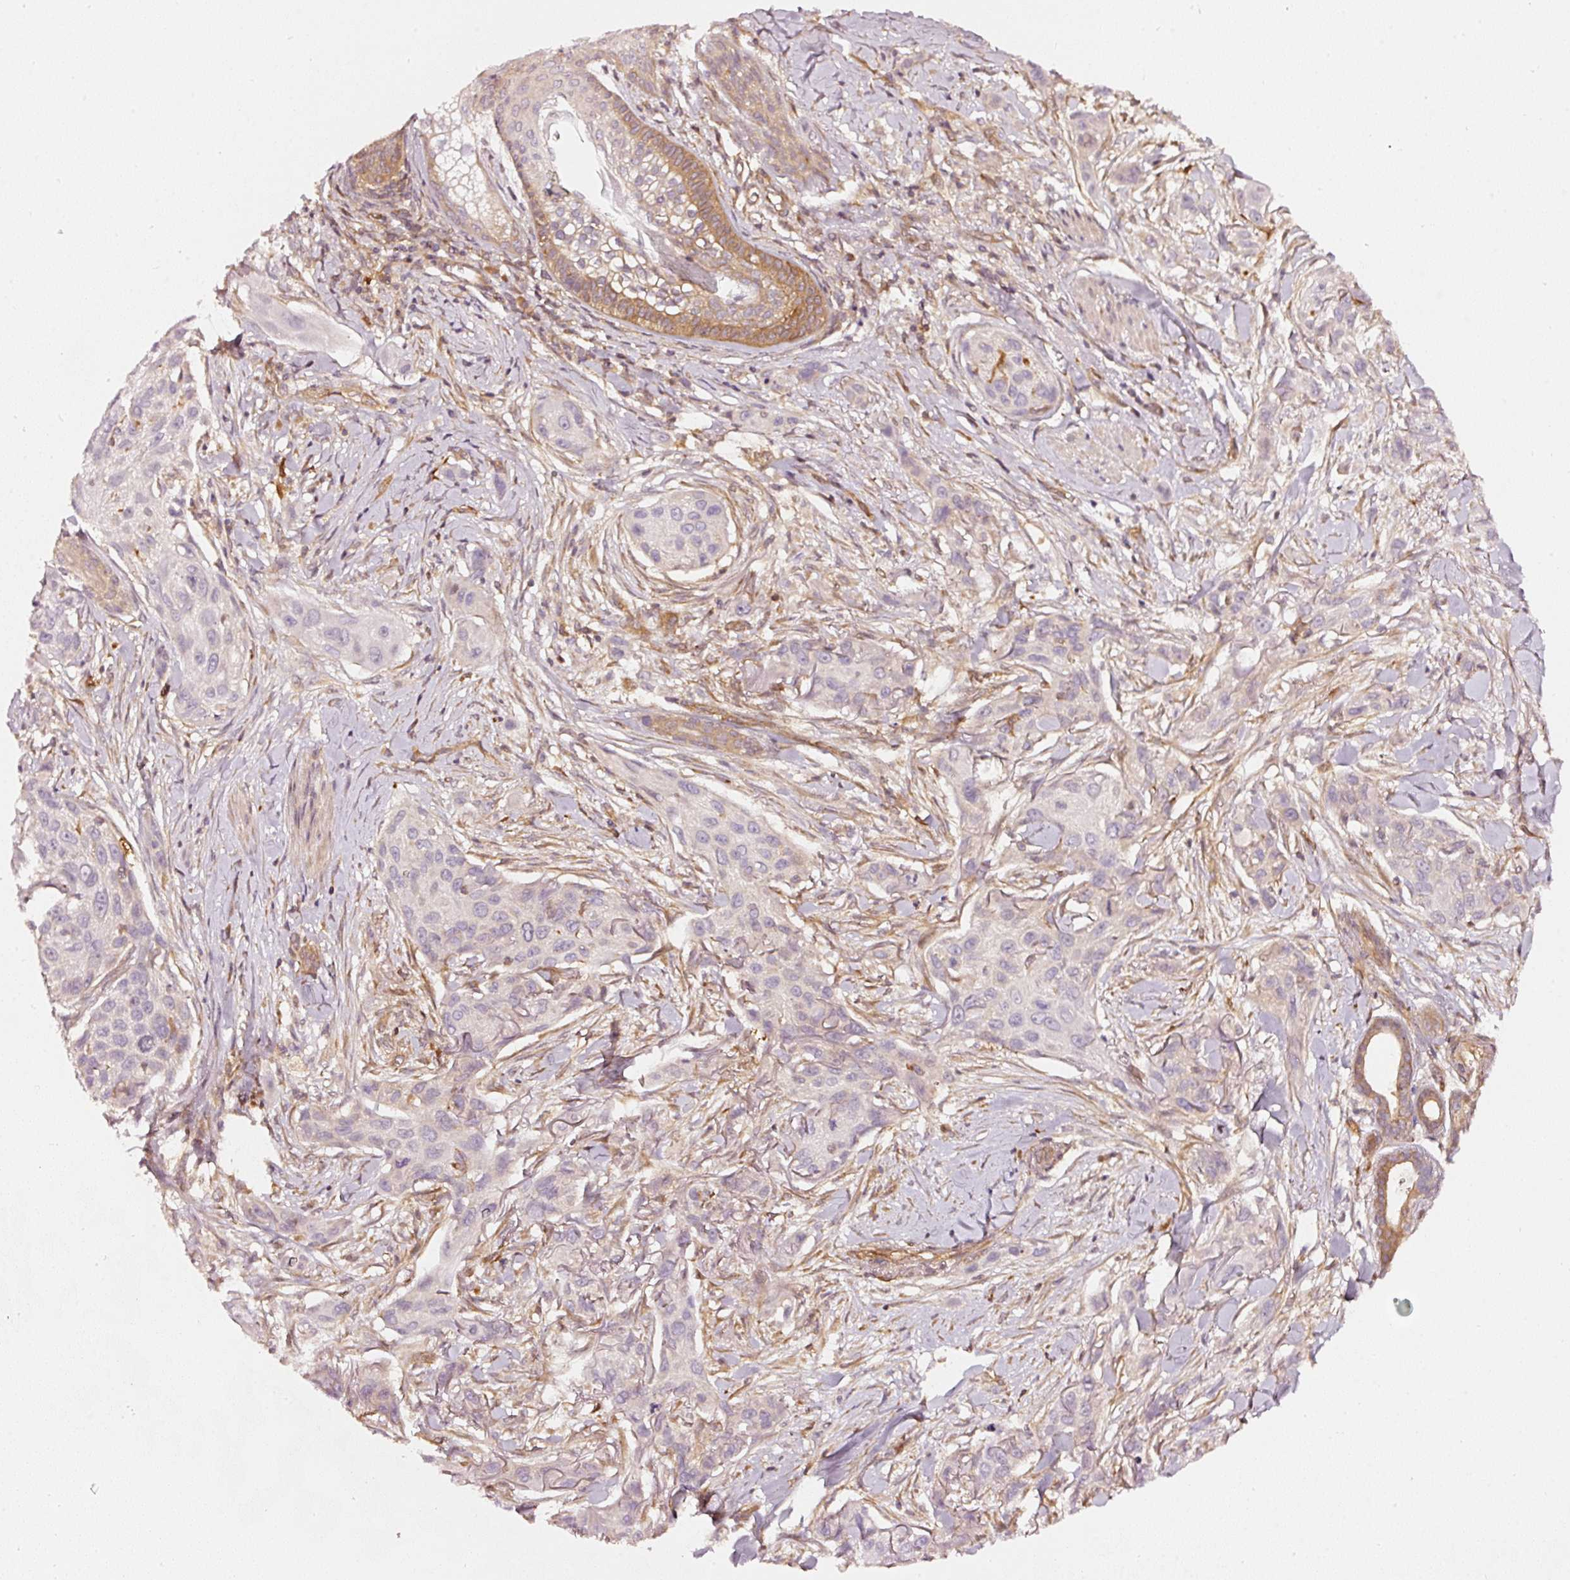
{"staining": {"intensity": "weak", "quantity": "<25%", "location": "cytoplasmic/membranous"}, "tissue": "skin cancer", "cell_type": "Tumor cells", "image_type": "cancer", "snomed": [{"axis": "morphology", "description": "Squamous cell carcinoma, NOS"}, {"axis": "topography", "description": "Skin"}], "caption": "The IHC histopathology image has no significant positivity in tumor cells of squamous cell carcinoma (skin) tissue. (IHC, brightfield microscopy, high magnification).", "gene": "ASMTL", "patient": {"sex": "male", "age": 63}}